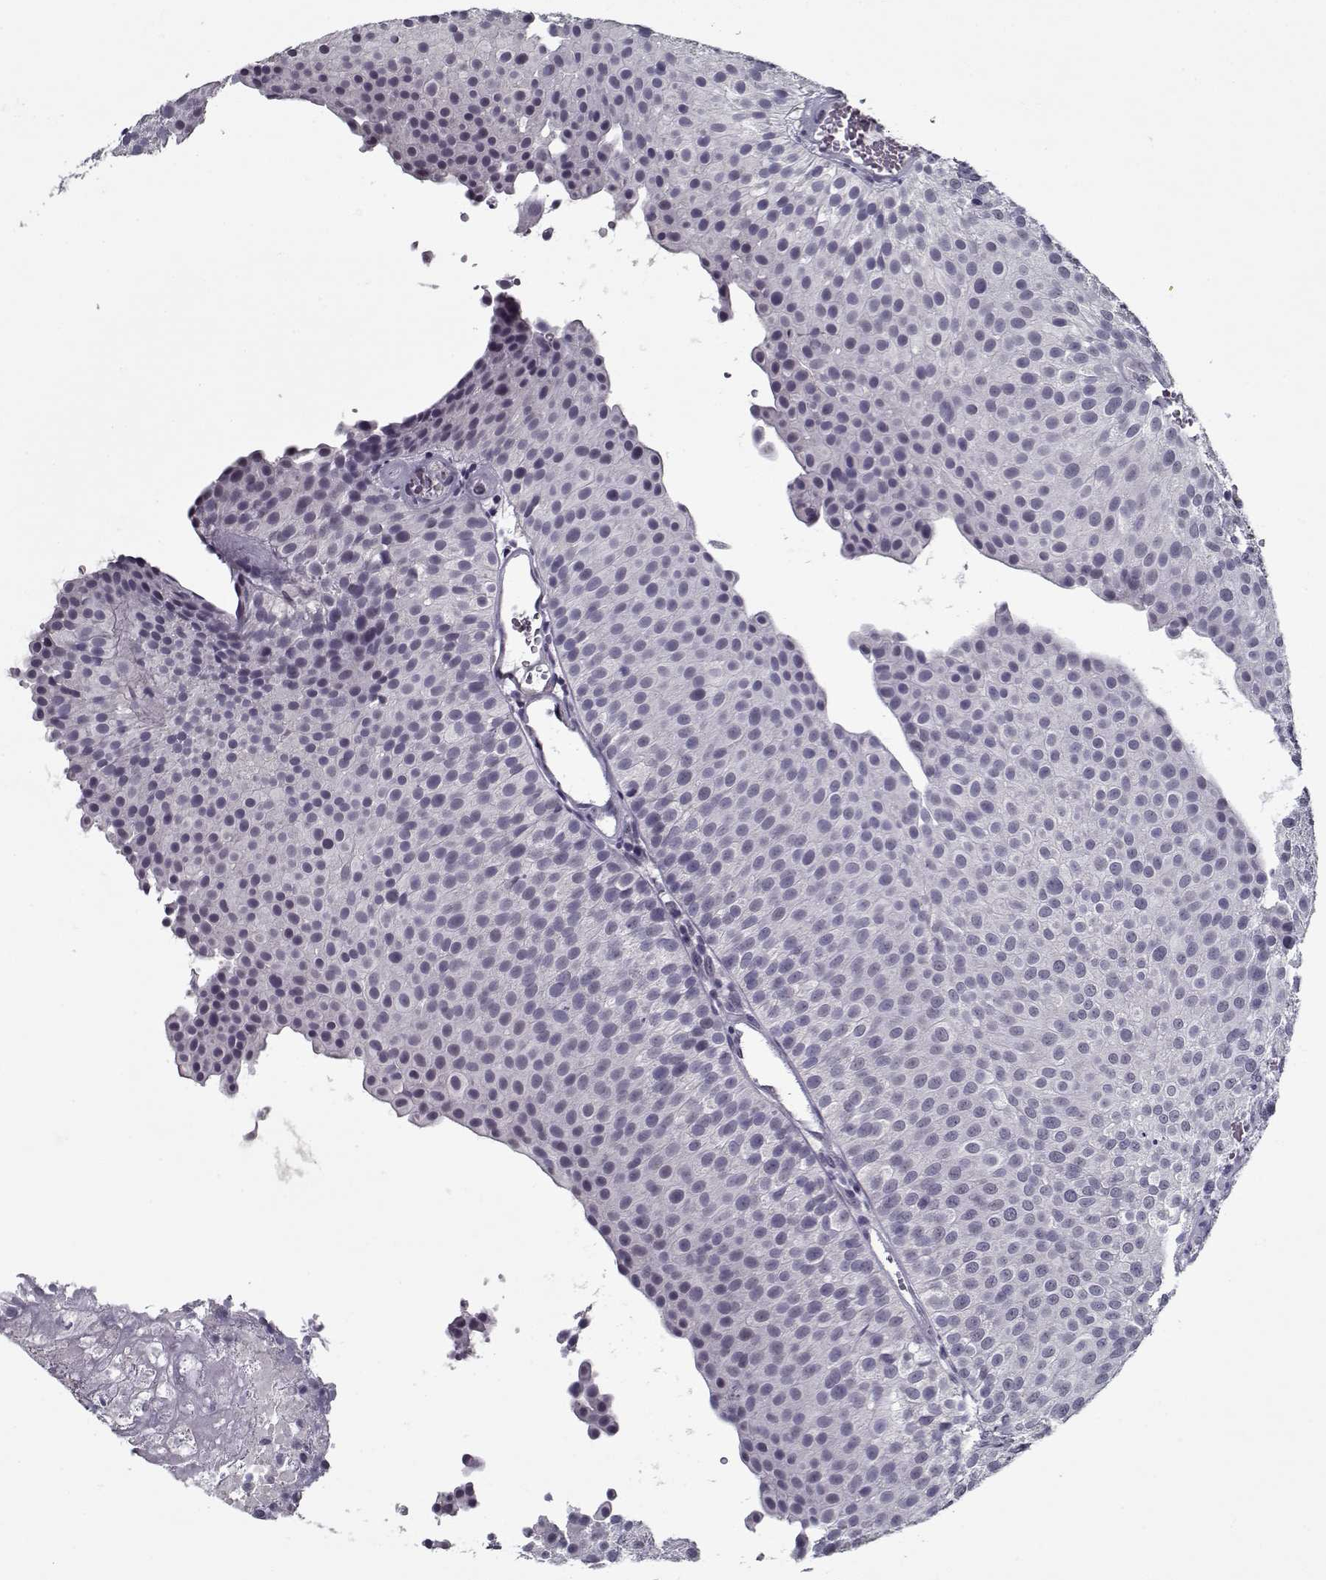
{"staining": {"intensity": "negative", "quantity": "none", "location": "none"}, "tissue": "urothelial cancer", "cell_type": "Tumor cells", "image_type": "cancer", "snomed": [{"axis": "morphology", "description": "Urothelial carcinoma, Low grade"}, {"axis": "topography", "description": "Urinary bladder"}], "caption": "Immunohistochemistry (IHC) of human urothelial carcinoma (low-grade) reveals no expression in tumor cells.", "gene": "SEC16B", "patient": {"sex": "female", "age": 87}}